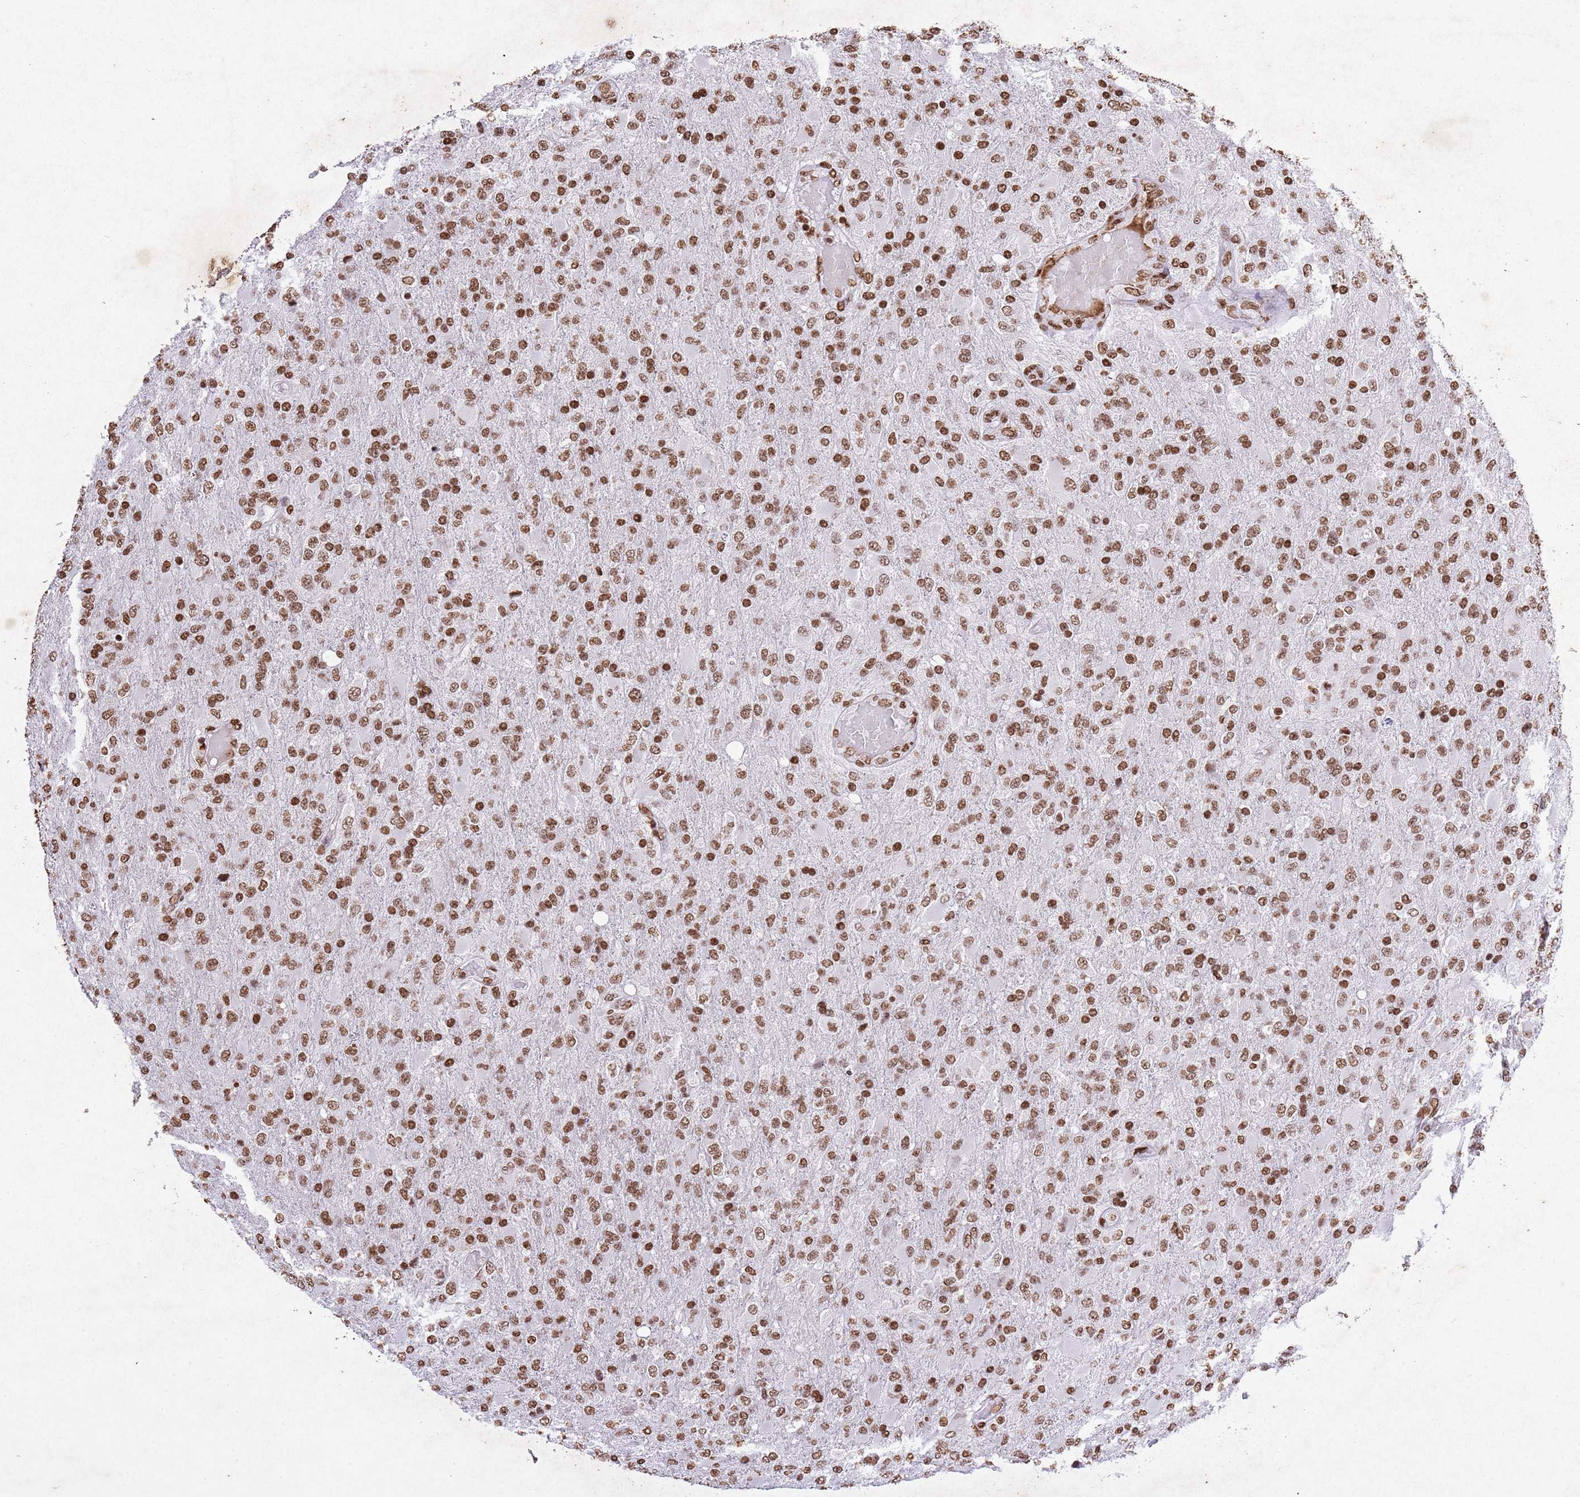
{"staining": {"intensity": "moderate", "quantity": ">75%", "location": "nuclear"}, "tissue": "glioma", "cell_type": "Tumor cells", "image_type": "cancer", "snomed": [{"axis": "morphology", "description": "Glioma, malignant, Low grade"}, {"axis": "topography", "description": "Brain"}], "caption": "Human malignant glioma (low-grade) stained with a protein marker demonstrates moderate staining in tumor cells.", "gene": "BMAL1", "patient": {"sex": "male", "age": 65}}